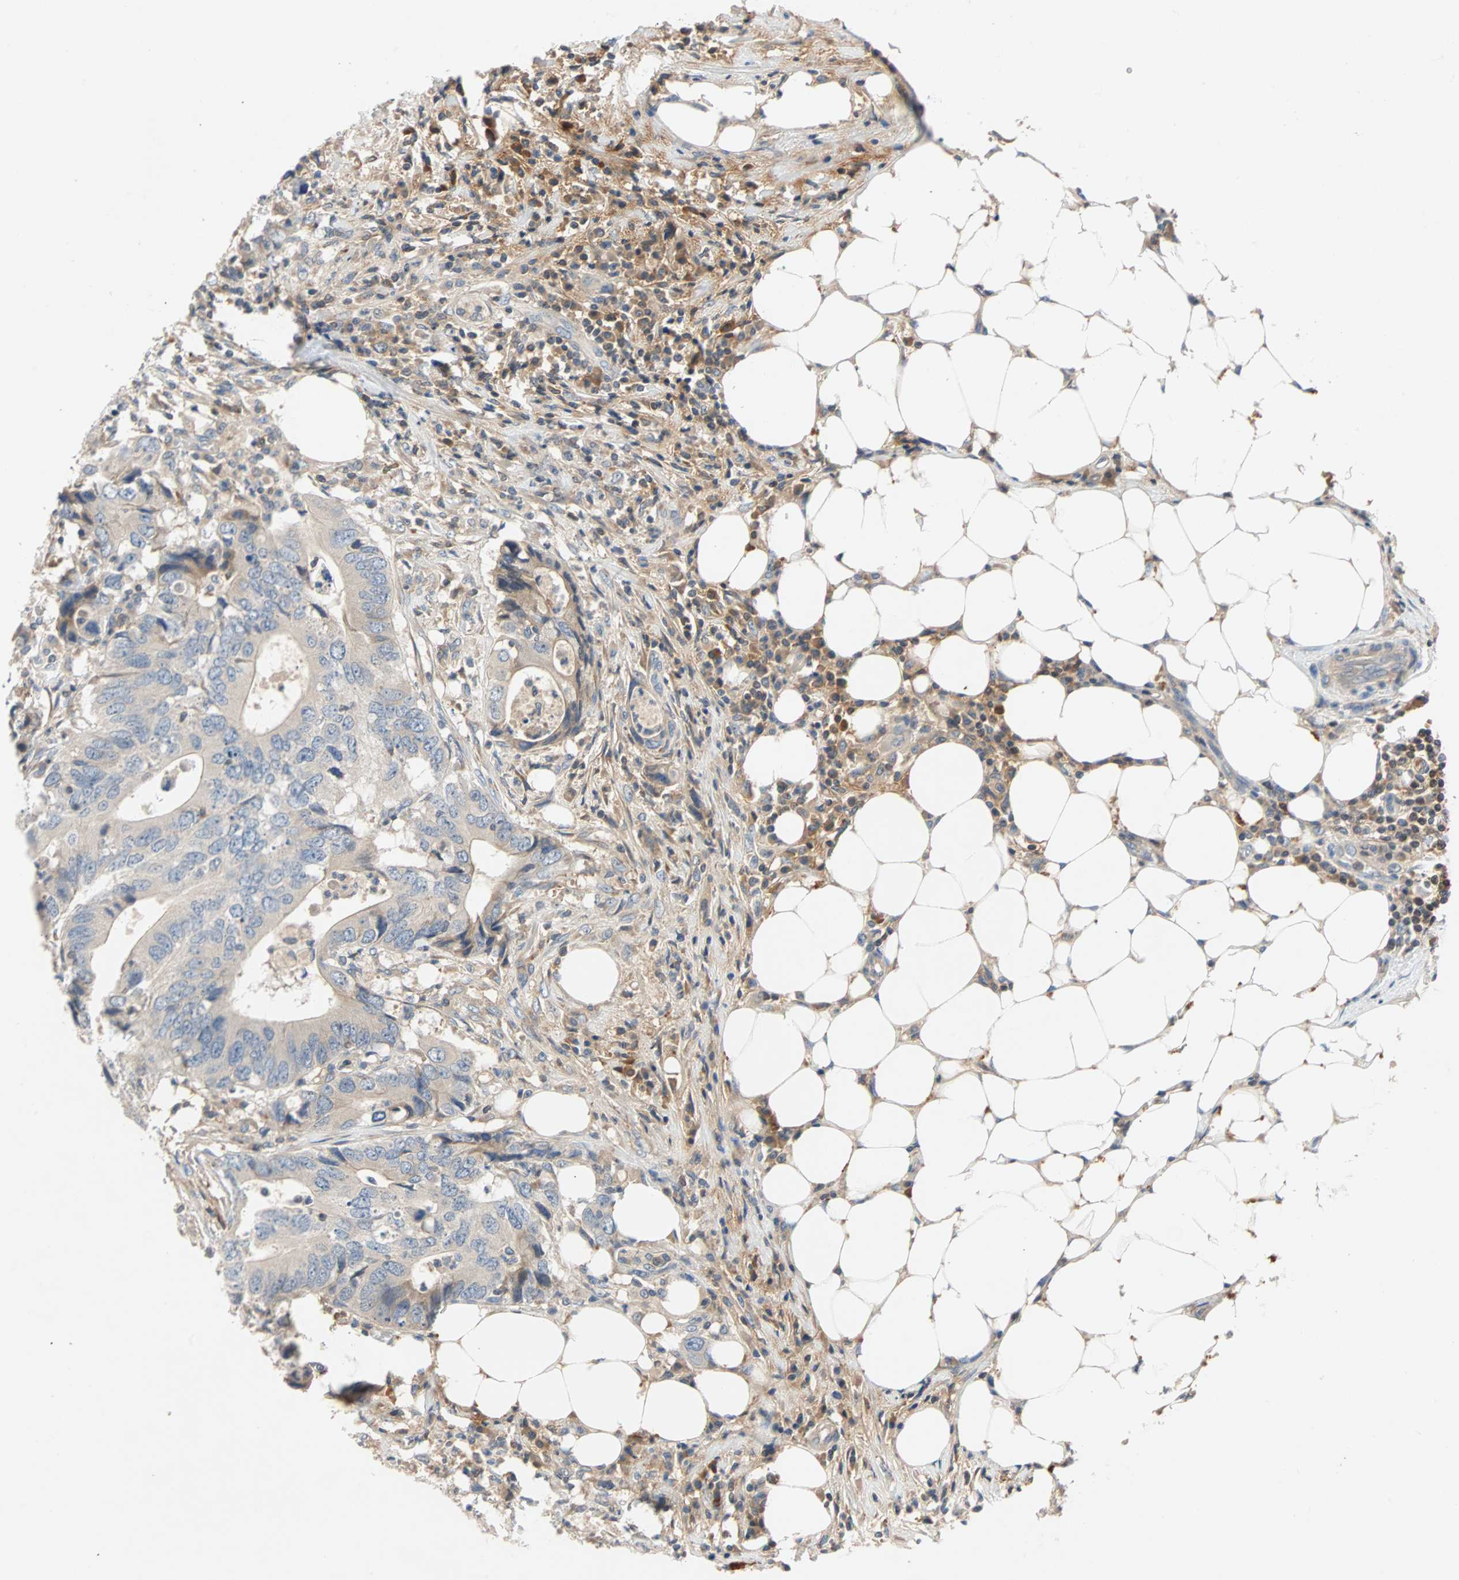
{"staining": {"intensity": "negative", "quantity": "none", "location": "none"}, "tissue": "colorectal cancer", "cell_type": "Tumor cells", "image_type": "cancer", "snomed": [{"axis": "morphology", "description": "Adenocarcinoma, NOS"}, {"axis": "topography", "description": "Colon"}], "caption": "A histopathology image of colorectal cancer stained for a protein demonstrates no brown staining in tumor cells.", "gene": "MAP4K1", "patient": {"sex": "male", "age": 71}}